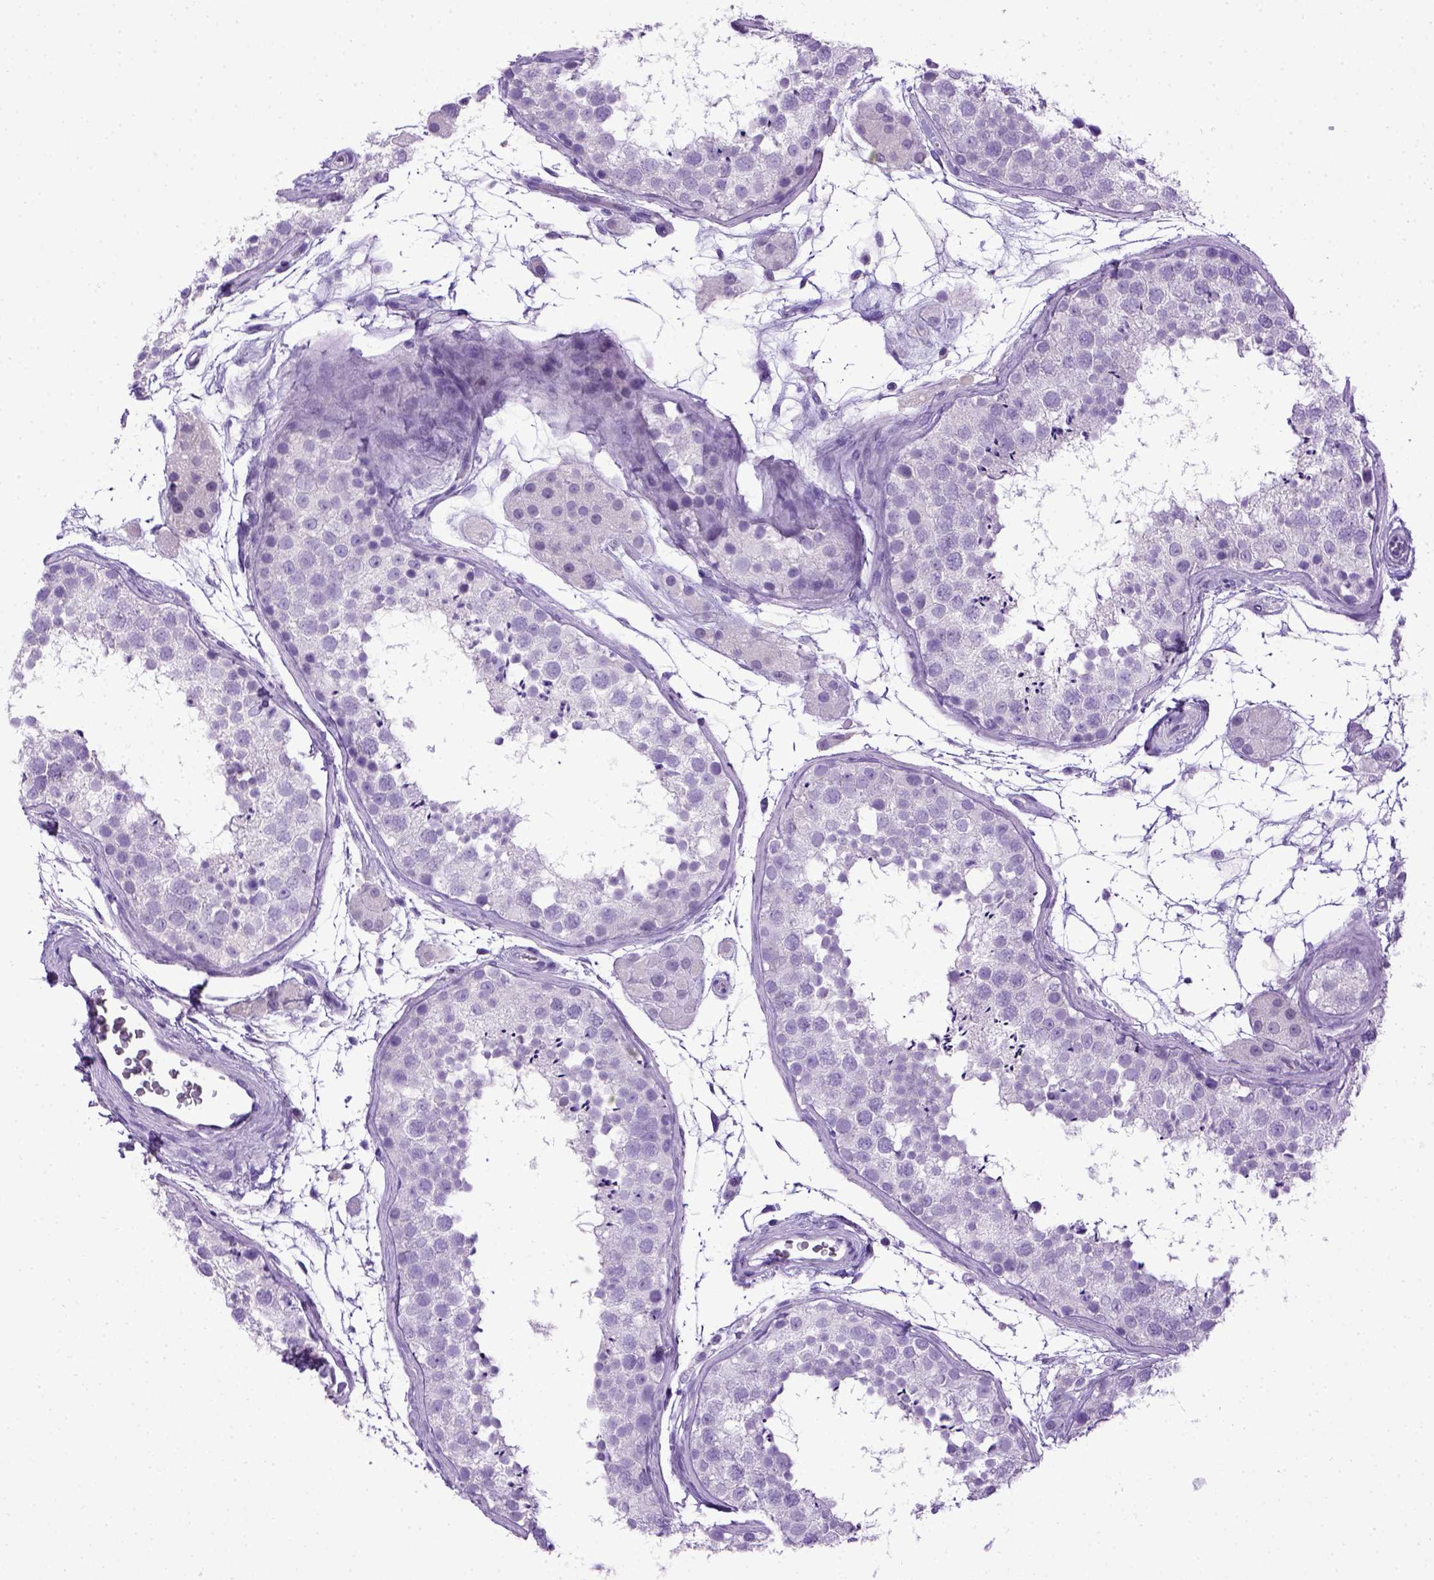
{"staining": {"intensity": "negative", "quantity": "none", "location": "none"}, "tissue": "testis", "cell_type": "Cells in seminiferous ducts", "image_type": "normal", "snomed": [{"axis": "morphology", "description": "Normal tissue, NOS"}, {"axis": "topography", "description": "Testis"}], "caption": "IHC image of unremarkable human testis stained for a protein (brown), which reveals no positivity in cells in seminiferous ducts. (DAB immunohistochemistry (IHC) with hematoxylin counter stain).", "gene": "CDH1", "patient": {"sex": "male", "age": 41}}